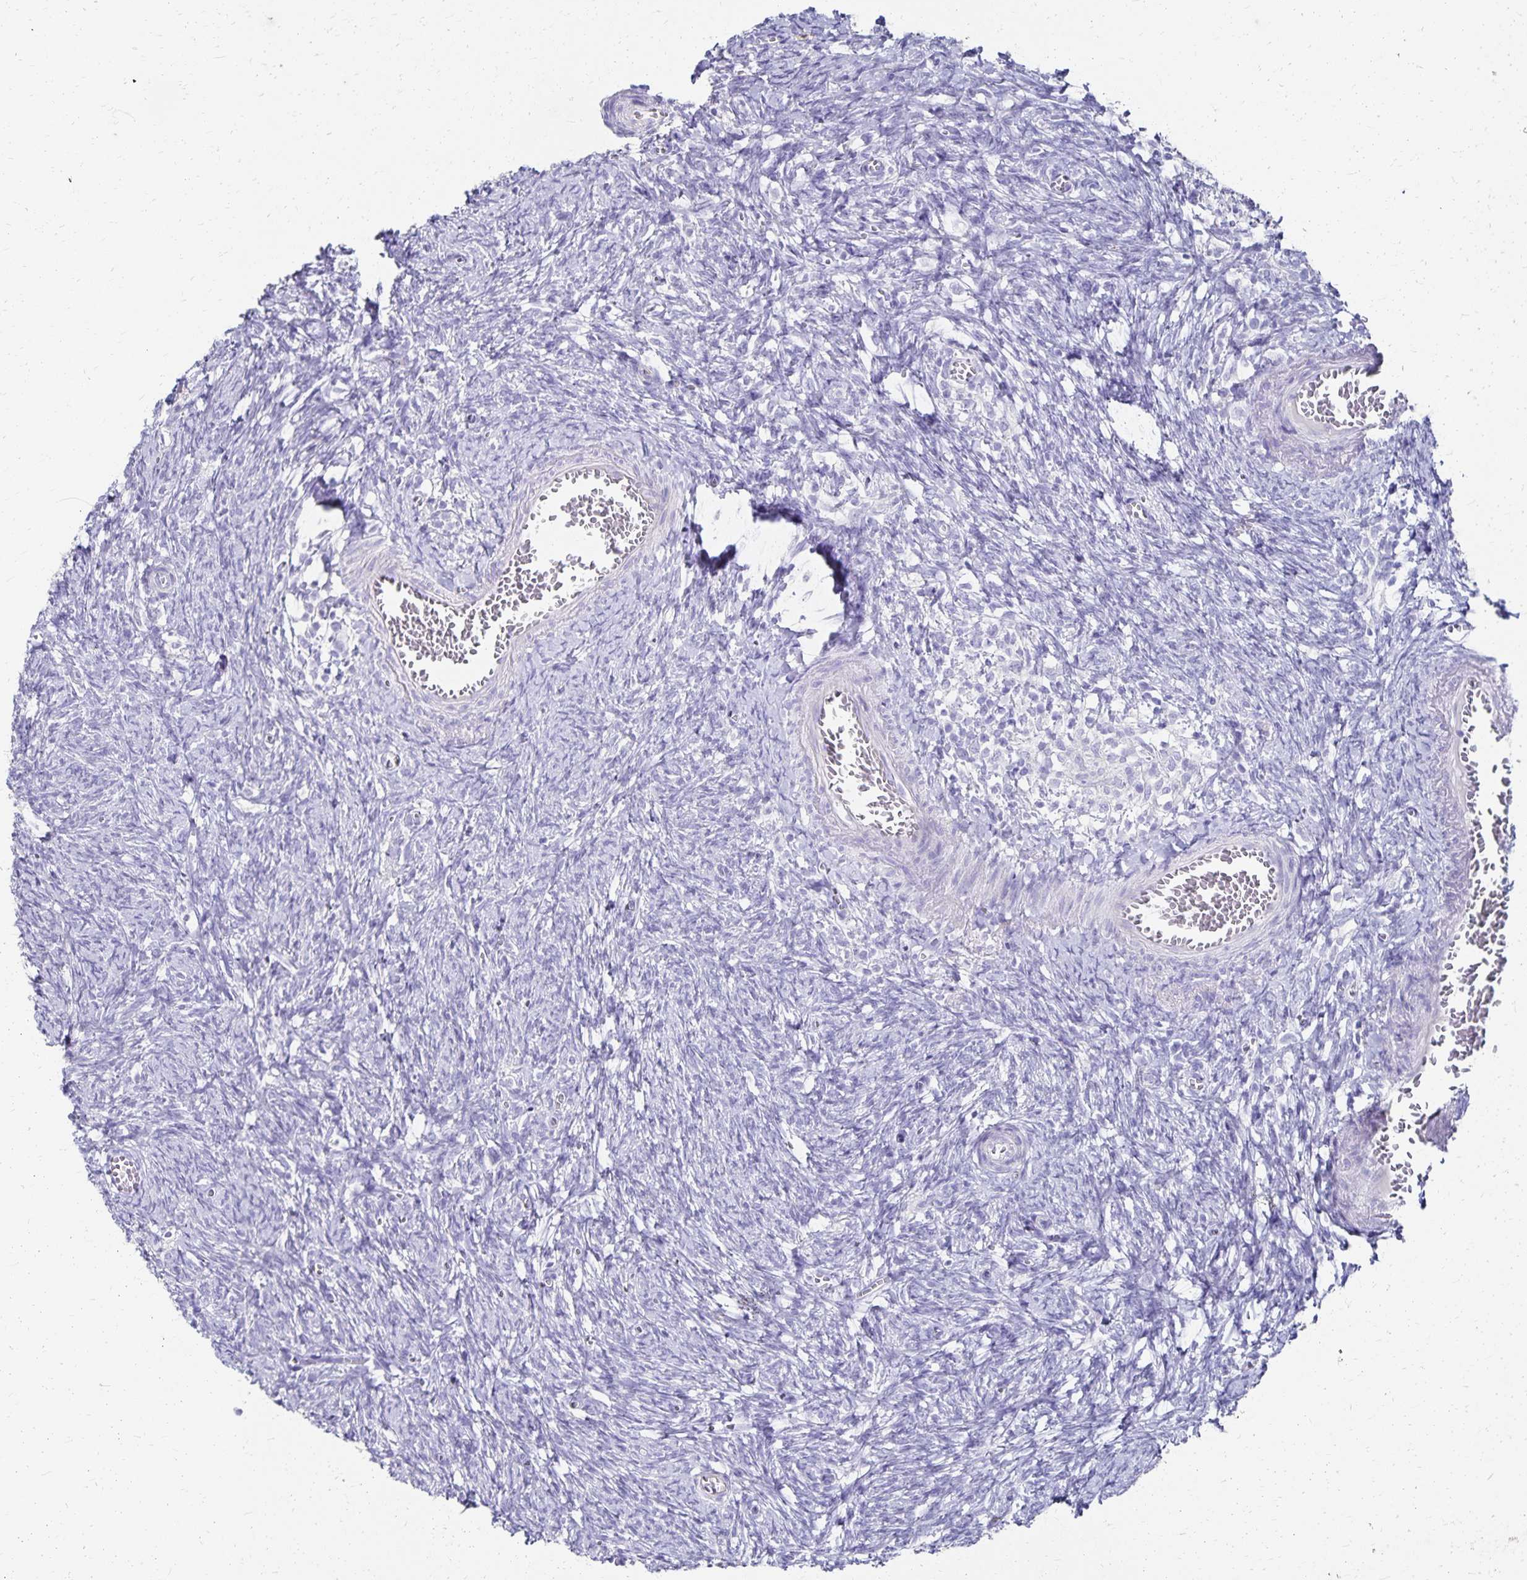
{"staining": {"intensity": "negative", "quantity": "none", "location": "none"}, "tissue": "ovary", "cell_type": "Ovarian stroma cells", "image_type": "normal", "snomed": [{"axis": "morphology", "description": "Normal tissue, NOS"}, {"axis": "topography", "description": "Ovary"}], "caption": "The photomicrograph displays no staining of ovarian stroma cells in normal ovary.", "gene": "DYNLT4", "patient": {"sex": "female", "age": 41}}